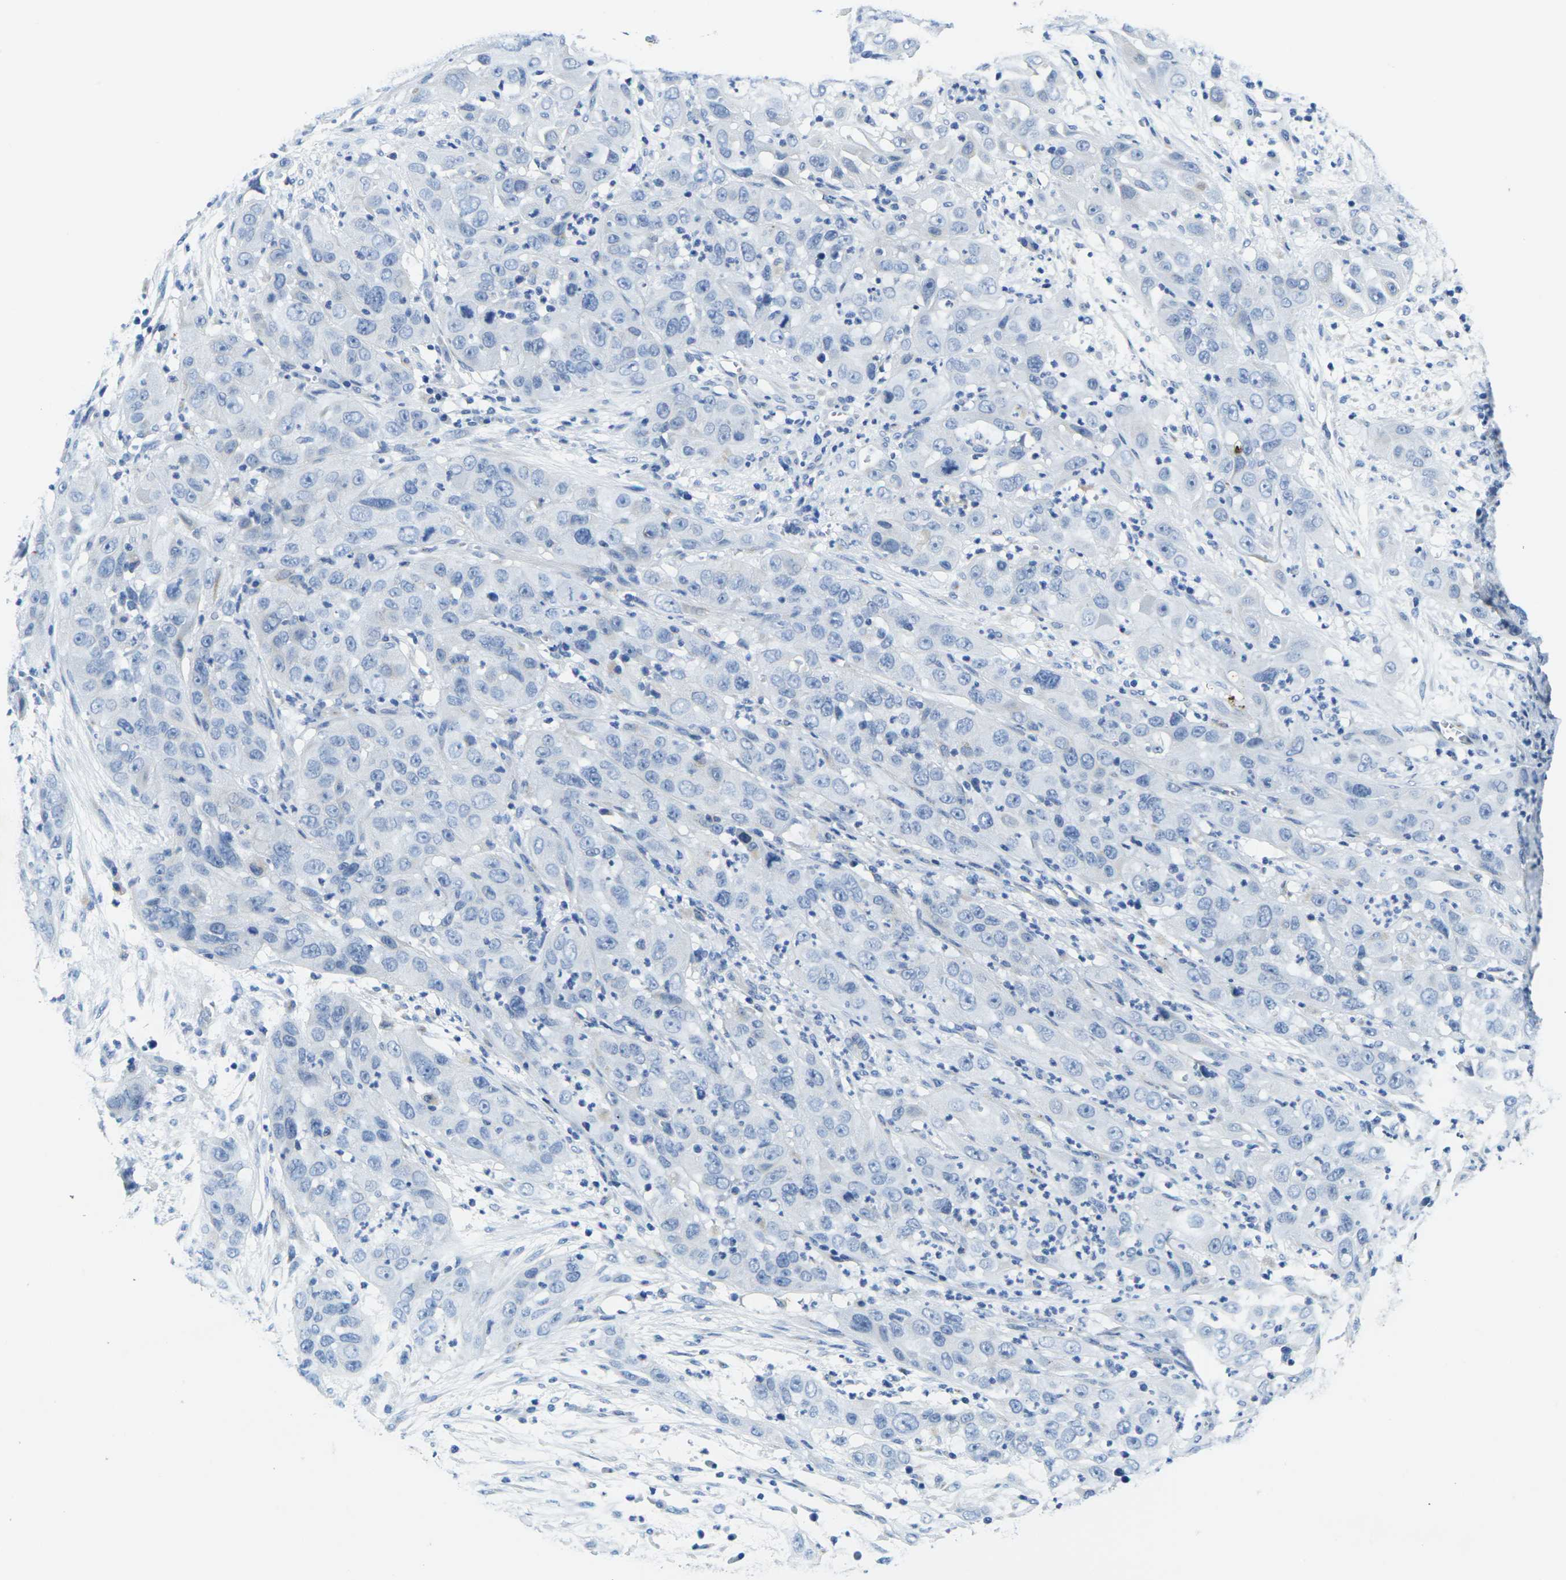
{"staining": {"intensity": "negative", "quantity": "none", "location": "none"}, "tissue": "cervical cancer", "cell_type": "Tumor cells", "image_type": "cancer", "snomed": [{"axis": "morphology", "description": "Squamous cell carcinoma, NOS"}, {"axis": "topography", "description": "Cervix"}], "caption": "Tumor cells show no significant protein expression in cervical squamous cell carcinoma.", "gene": "CRK", "patient": {"sex": "female", "age": 32}}